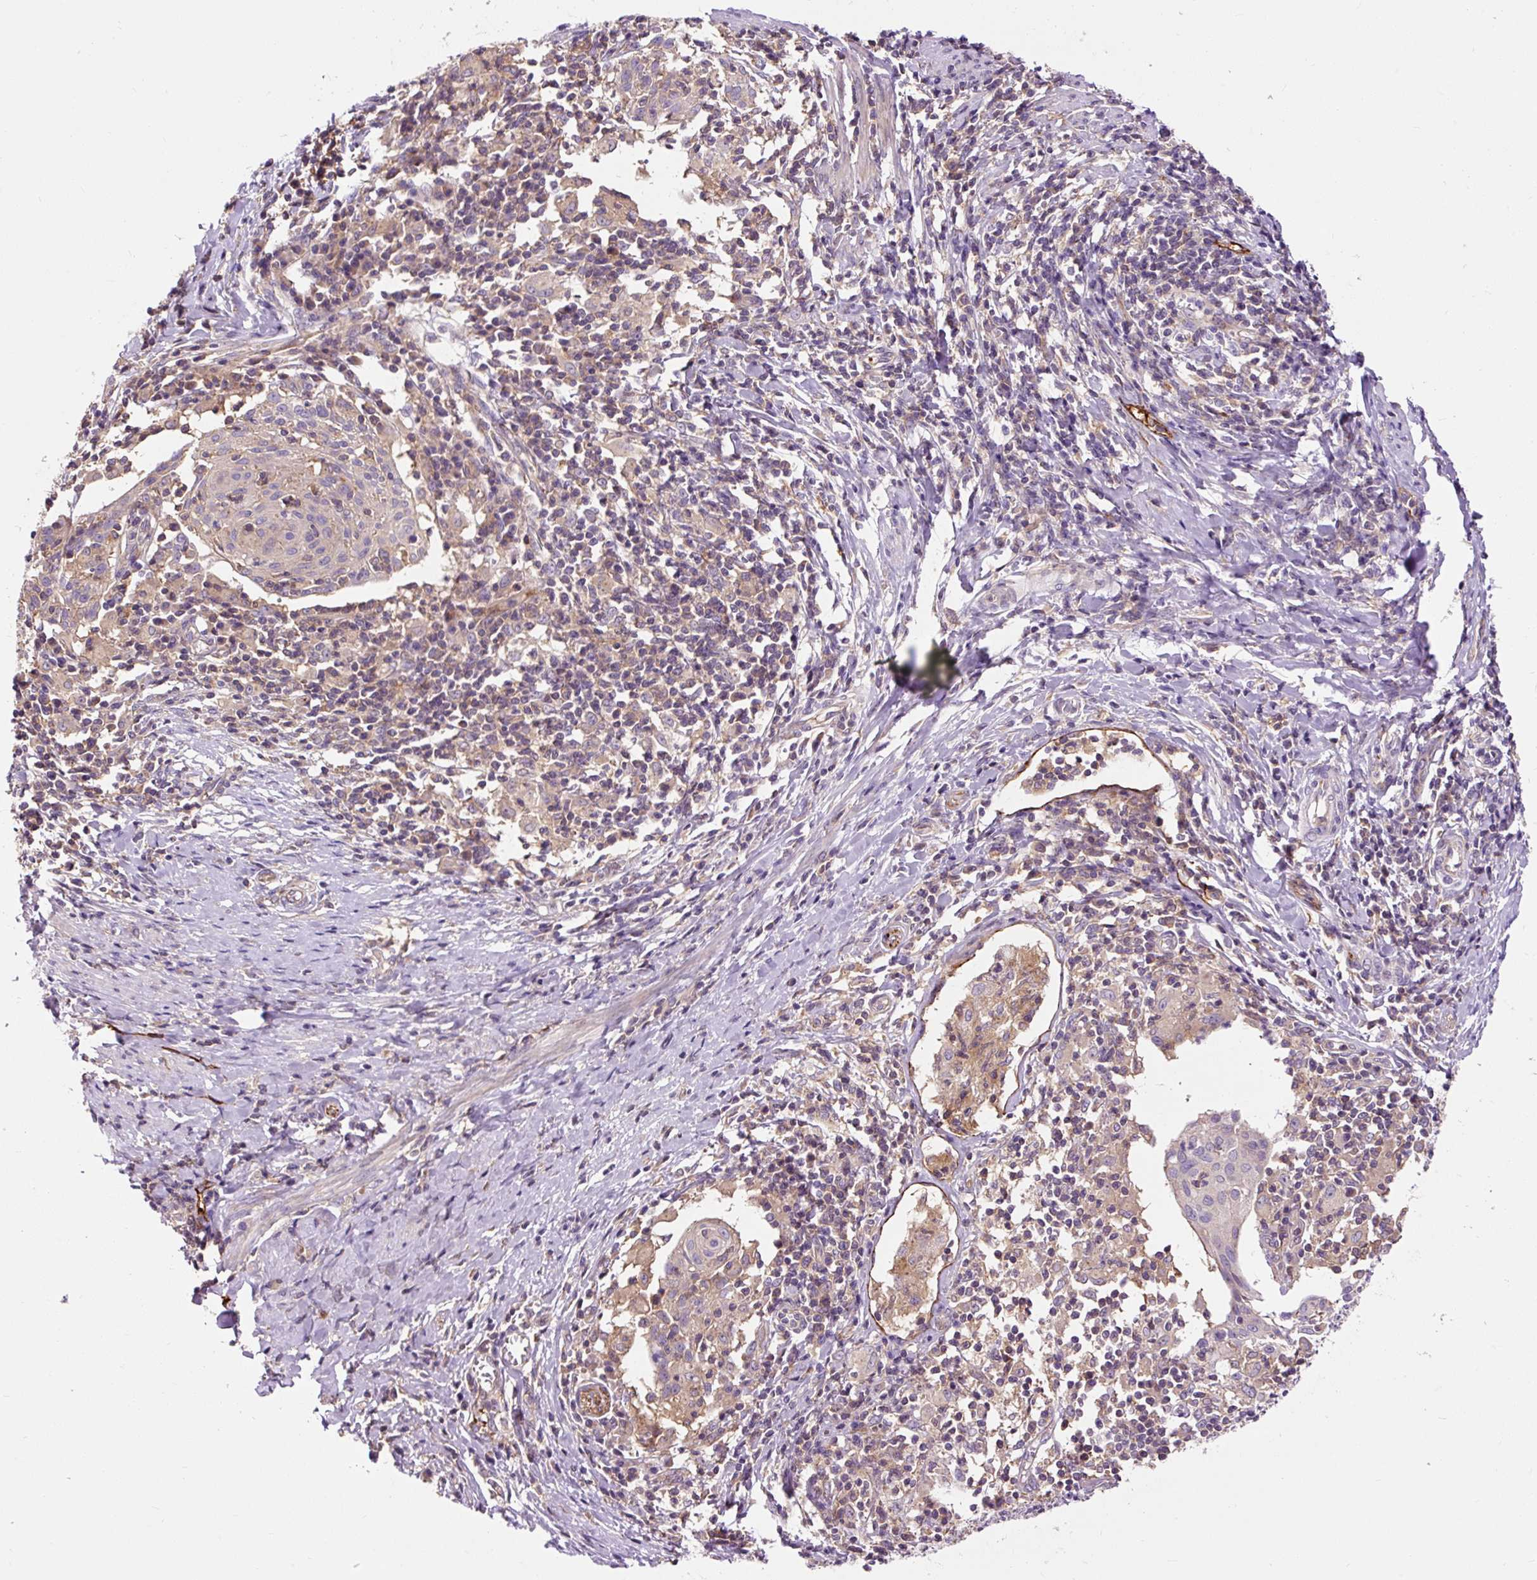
{"staining": {"intensity": "negative", "quantity": "none", "location": "none"}, "tissue": "cervical cancer", "cell_type": "Tumor cells", "image_type": "cancer", "snomed": [{"axis": "morphology", "description": "Squamous cell carcinoma, NOS"}, {"axis": "topography", "description": "Cervix"}], "caption": "Tumor cells show no significant expression in squamous cell carcinoma (cervical).", "gene": "PCDHGB3", "patient": {"sex": "female", "age": 52}}